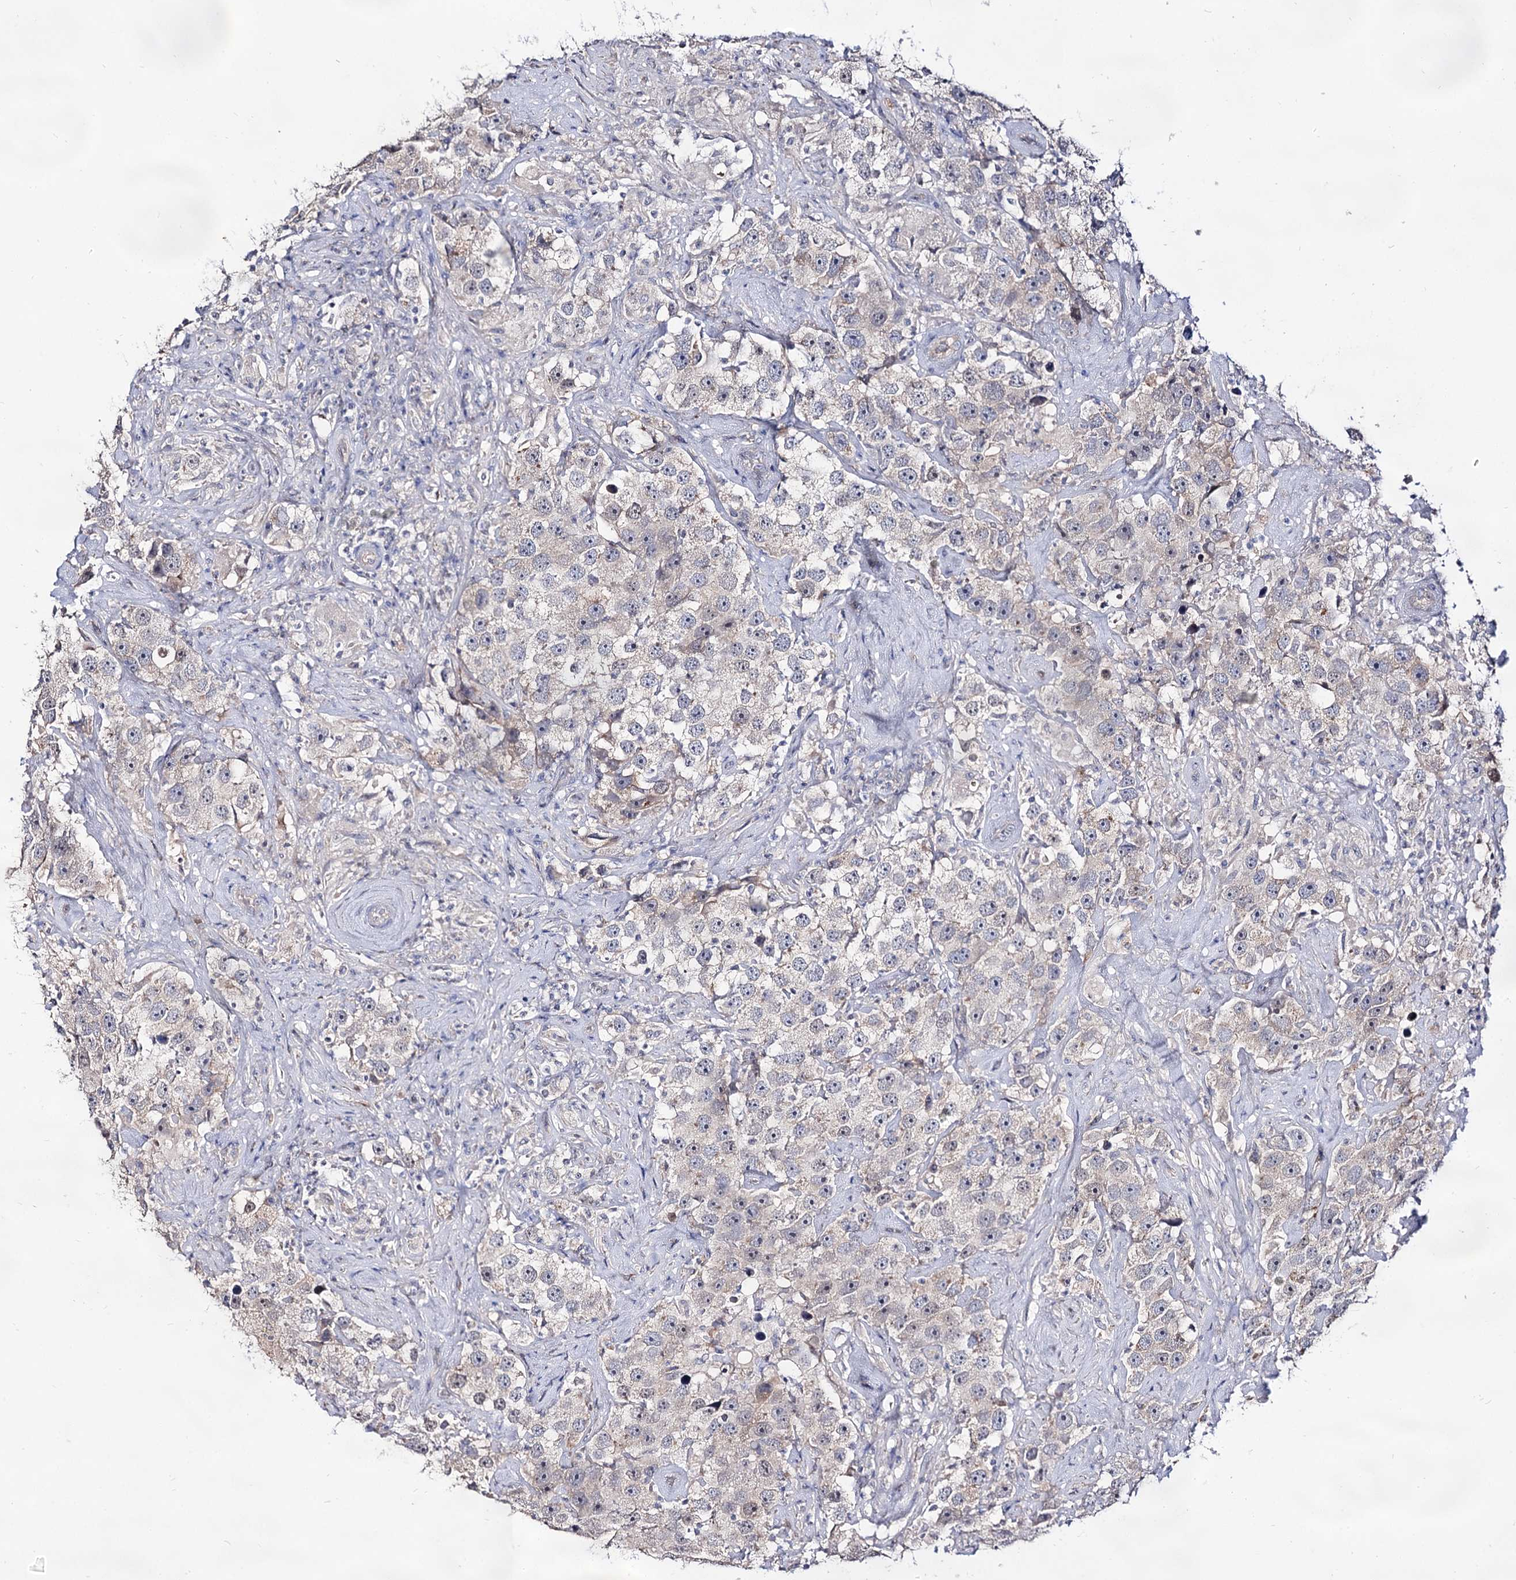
{"staining": {"intensity": "negative", "quantity": "none", "location": "none"}, "tissue": "testis cancer", "cell_type": "Tumor cells", "image_type": "cancer", "snomed": [{"axis": "morphology", "description": "Seminoma, NOS"}, {"axis": "topography", "description": "Testis"}], "caption": "A photomicrograph of human testis seminoma is negative for staining in tumor cells.", "gene": "ARFIP2", "patient": {"sex": "male", "age": 49}}